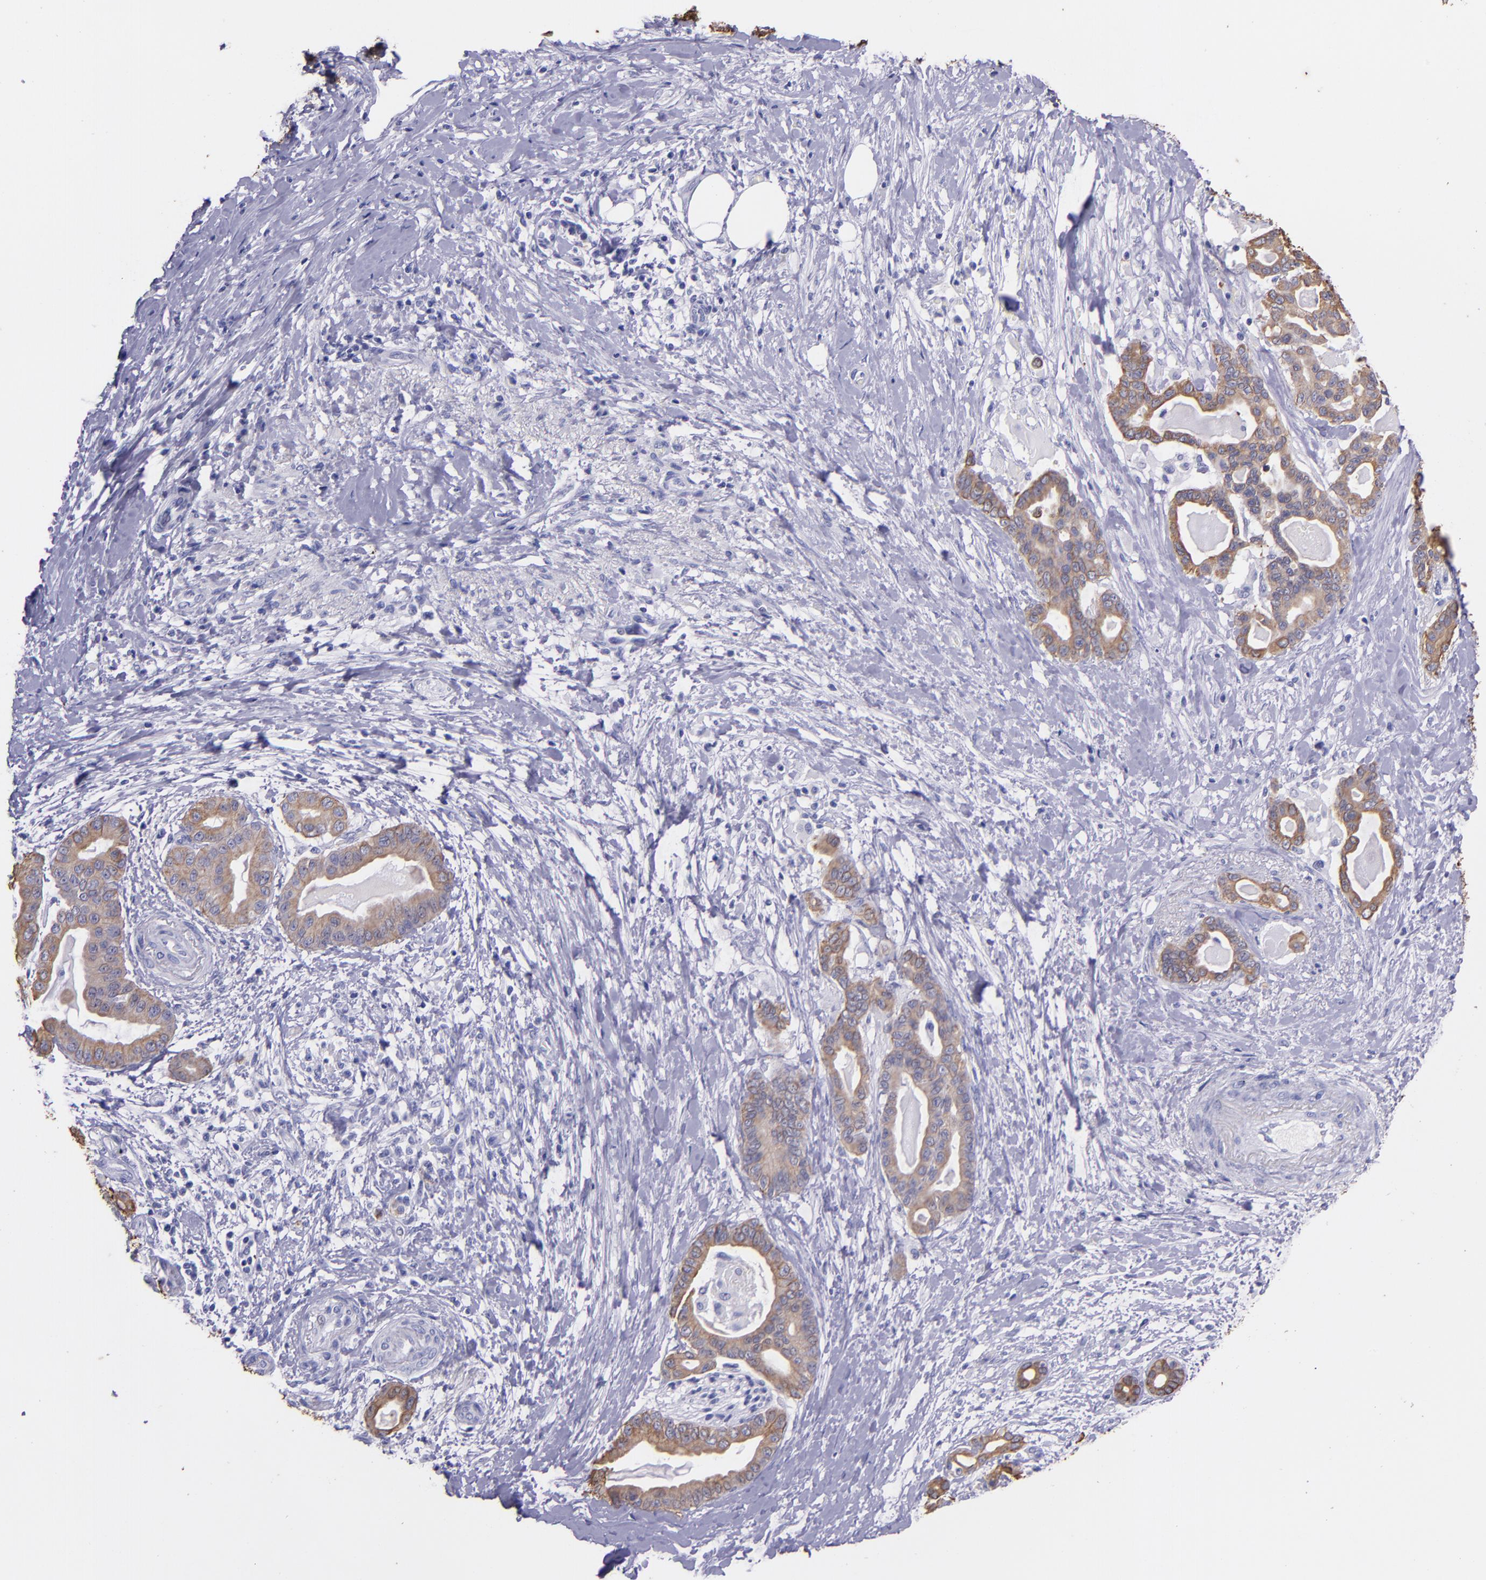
{"staining": {"intensity": "moderate", "quantity": ">75%", "location": "cytoplasmic/membranous"}, "tissue": "pancreatic cancer", "cell_type": "Tumor cells", "image_type": "cancer", "snomed": [{"axis": "morphology", "description": "Adenocarcinoma, NOS"}, {"axis": "topography", "description": "Pancreas"}], "caption": "Immunohistochemical staining of human adenocarcinoma (pancreatic) demonstrates medium levels of moderate cytoplasmic/membranous positivity in about >75% of tumor cells. (IHC, brightfield microscopy, high magnification).", "gene": "KRT4", "patient": {"sex": "male", "age": 63}}